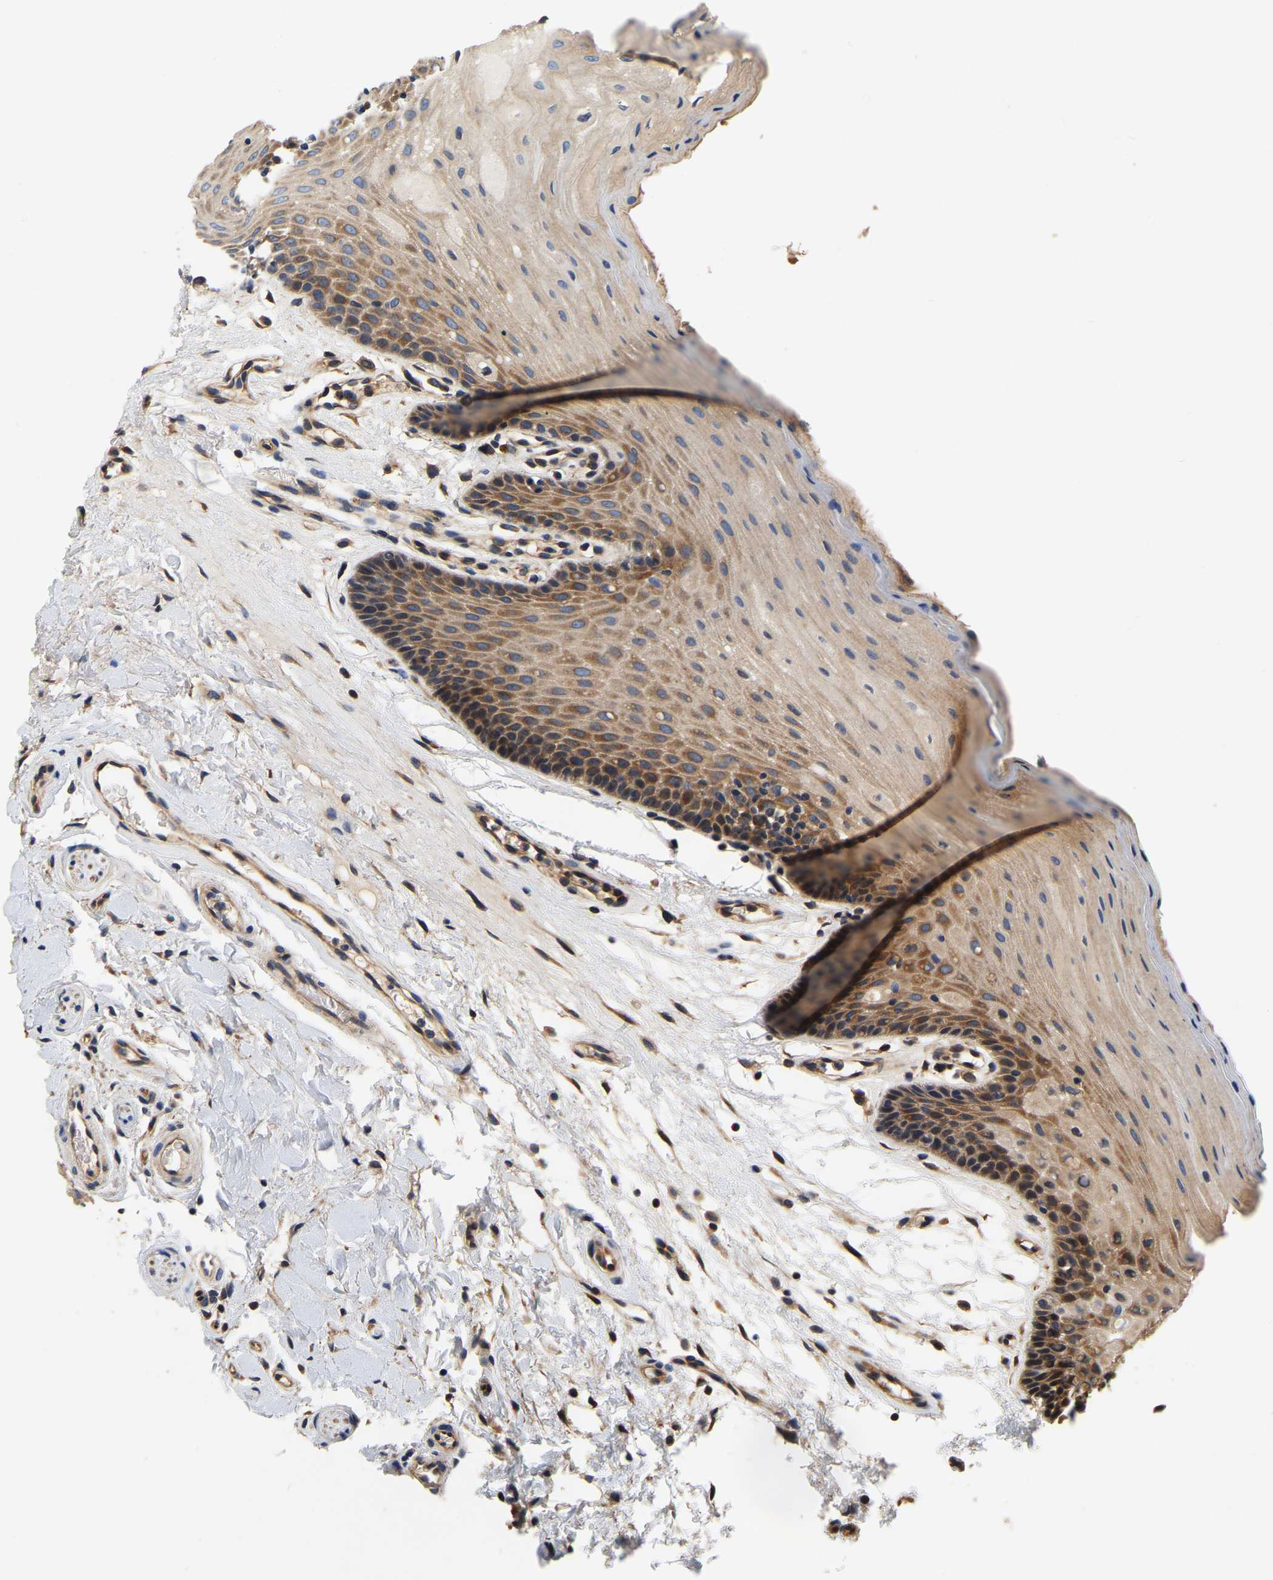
{"staining": {"intensity": "strong", "quantity": ">75%", "location": "cytoplasmic/membranous"}, "tissue": "oral mucosa", "cell_type": "Squamous epithelial cells", "image_type": "normal", "snomed": [{"axis": "morphology", "description": "Normal tissue, NOS"}, {"axis": "morphology", "description": "Squamous cell carcinoma, NOS"}, {"axis": "topography", "description": "Oral tissue"}, {"axis": "topography", "description": "Head-Neck"}], "caption": "Squamous epithelial cells show high levels of strong cytoplasmic/membranous positivity in about >75% of cells in normal oral mucosa. Immunohistochemistry (ihc) stains the protein of interest in brown and the nuclei are stained blue.", "gene": "GARS1", "patient": {"sex": "male", "age": 71}}